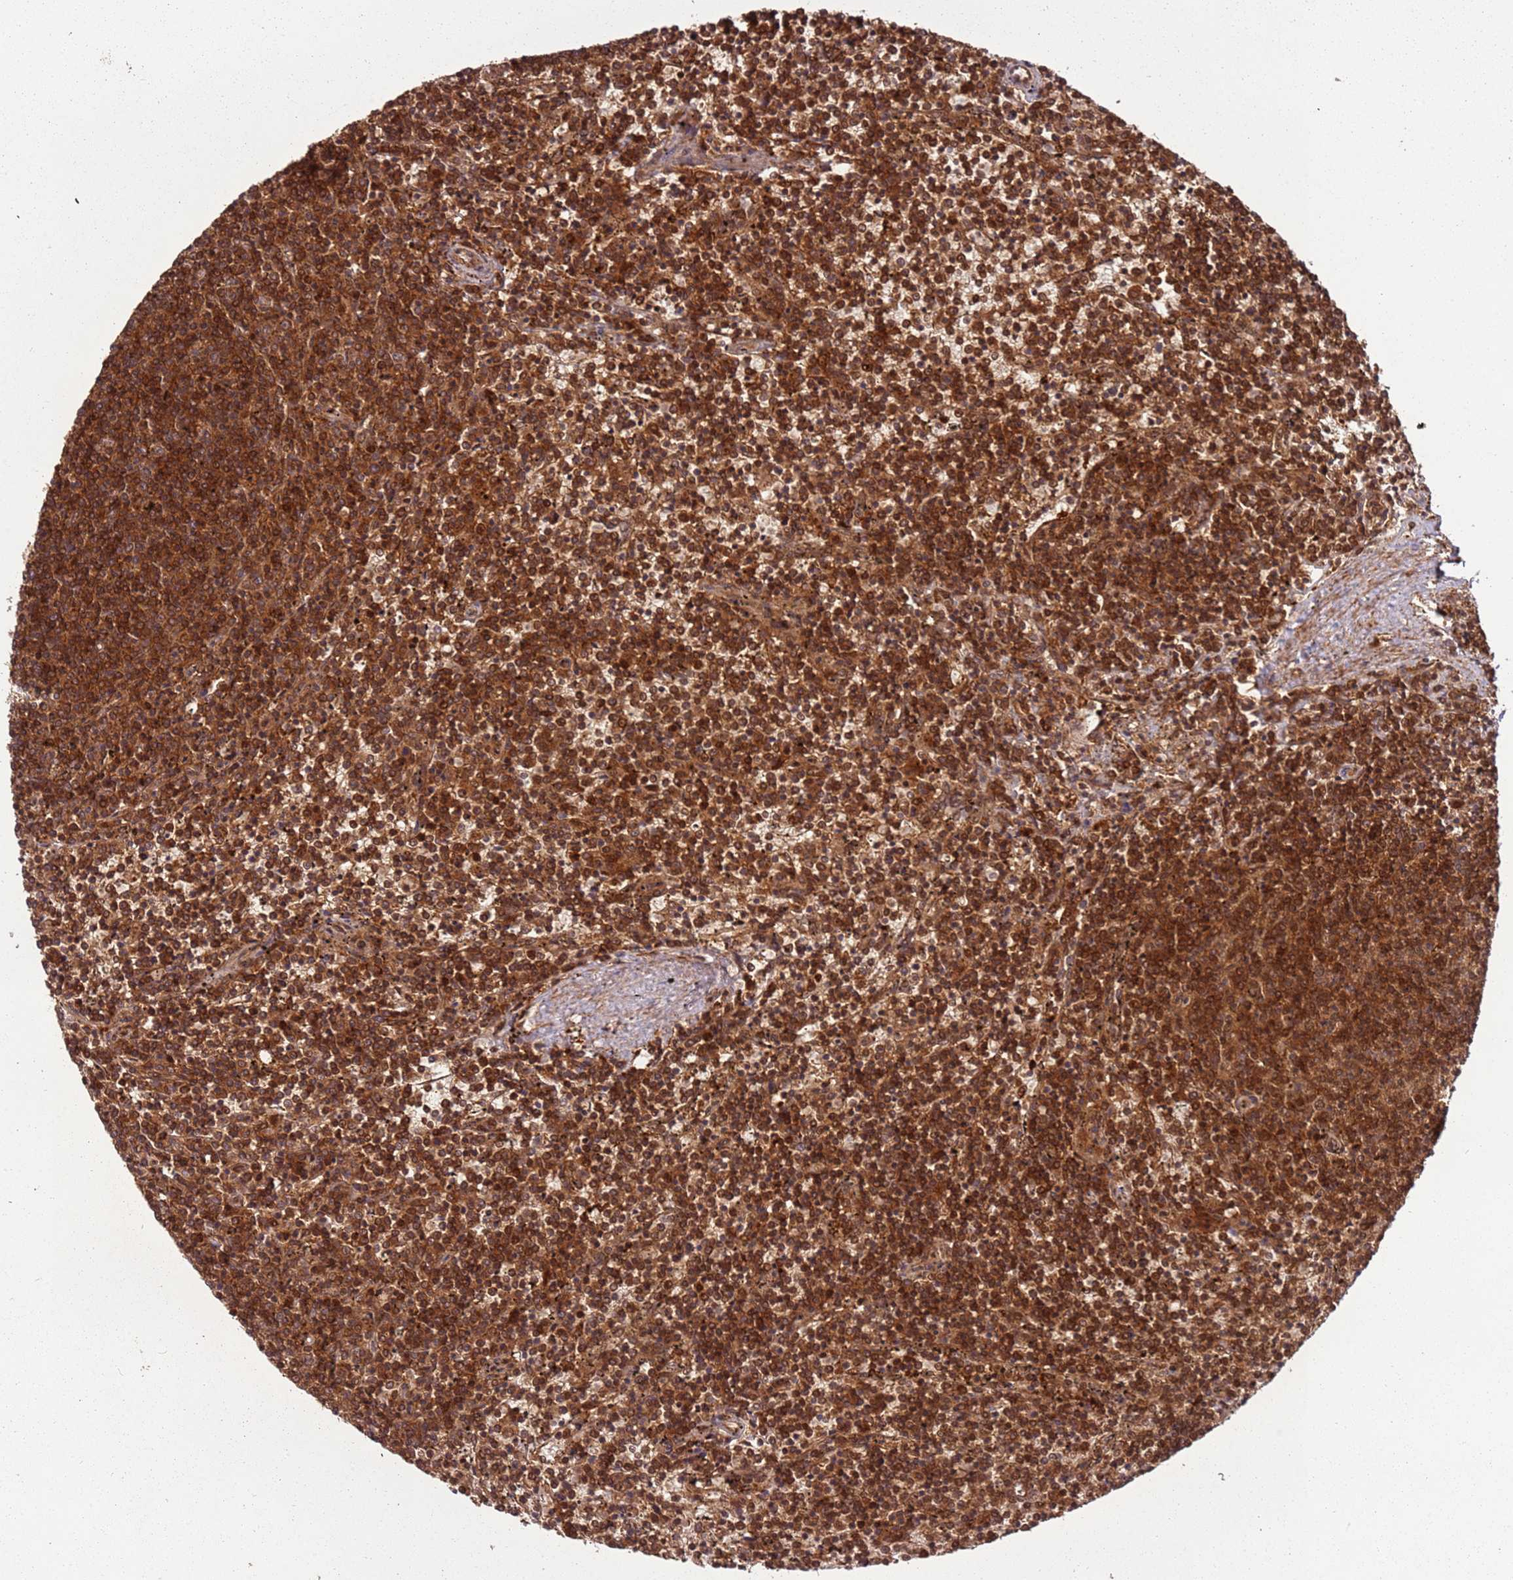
{"staining": {"intensity": "strong", "quantity": ">75%", "location": "cytoplasmic/membranous,nuclear"}, "tissue": "lymphoma", "cell_type": "Tumor cells", "image_type": "cancer", "snomed": [{"axis": "morphology", "description": "Malignant lymphoma, non-Hodgkin's type, Low grade"}, {"axis": "topography", "description": "Spleen"}], "caption": "High-magnification brightfield microscopy of low-grade malignant lymphoma, non-Hodgkin's type stained with DAB (brown) and counterstained with hematoxylin (blue). tumor cells exhibit strong cytoplasmic/membranous and nuclear staining is appreciated in about>75% of cells.", "gene": "PGLS", "patient": {"sex": "female", "age": 50}}